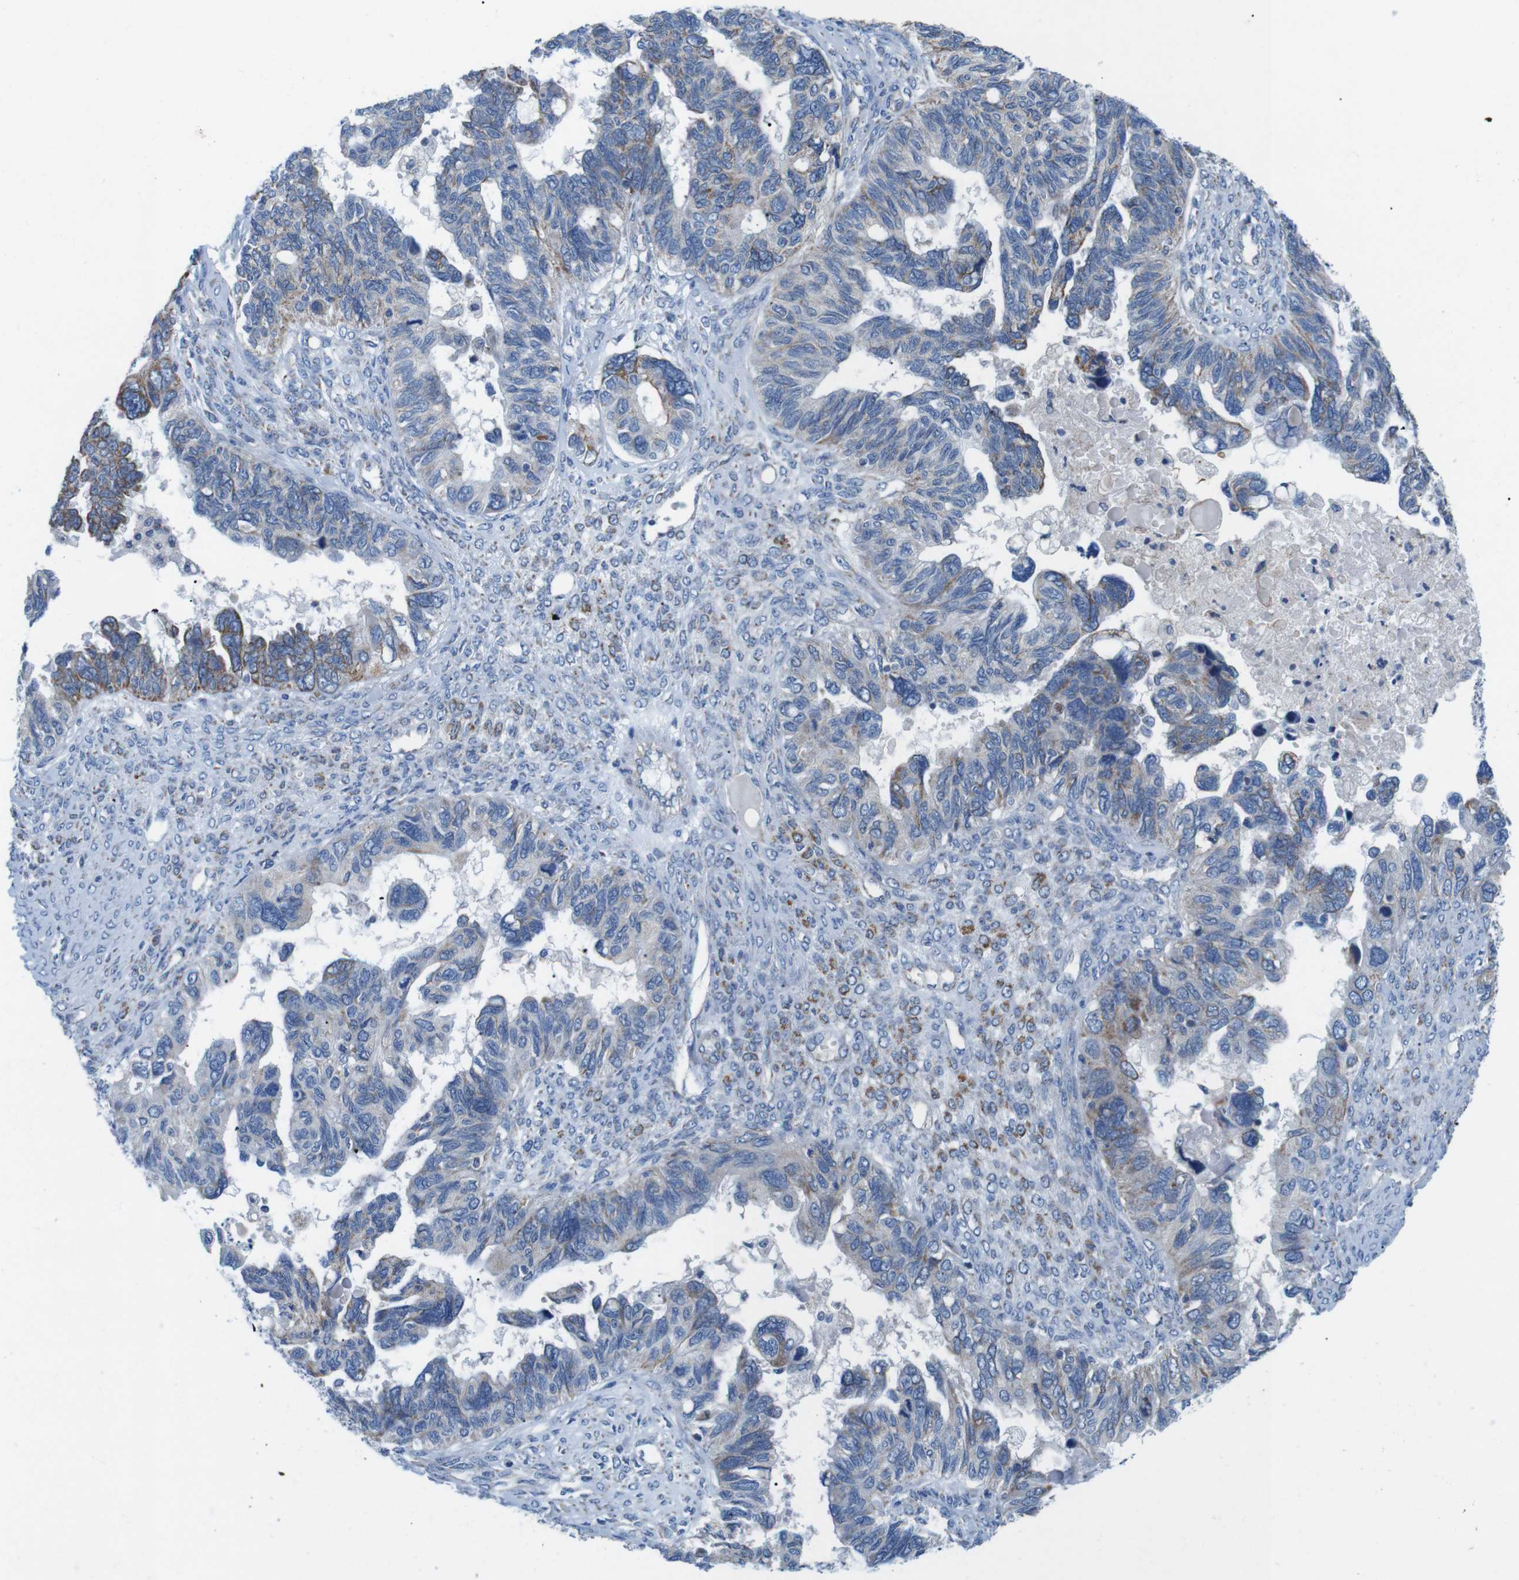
{"staining": {"intensity": "moderate", "quantity": "<25%", "location": "cytoplasmic/membranous"}, "tissue": "ovarian cancer", "cell_type": "Tumor cells", "image_type": "cancer", "snomed": [{"axis": "morphology", "description": "Cystadenocarcinoma, serous, NOS"}, {"axis": "topography", "description": "Ovary"}], "caption": "There is low levels of moderate cytoplasmic/membranous staining in tumor cells of ovarian serous cystadenocarcinoma, as demonstrated by immunohistochemical staining (brown color).", "gene": "F2RL1", "patient": {"sex": "female", "age": 79}}